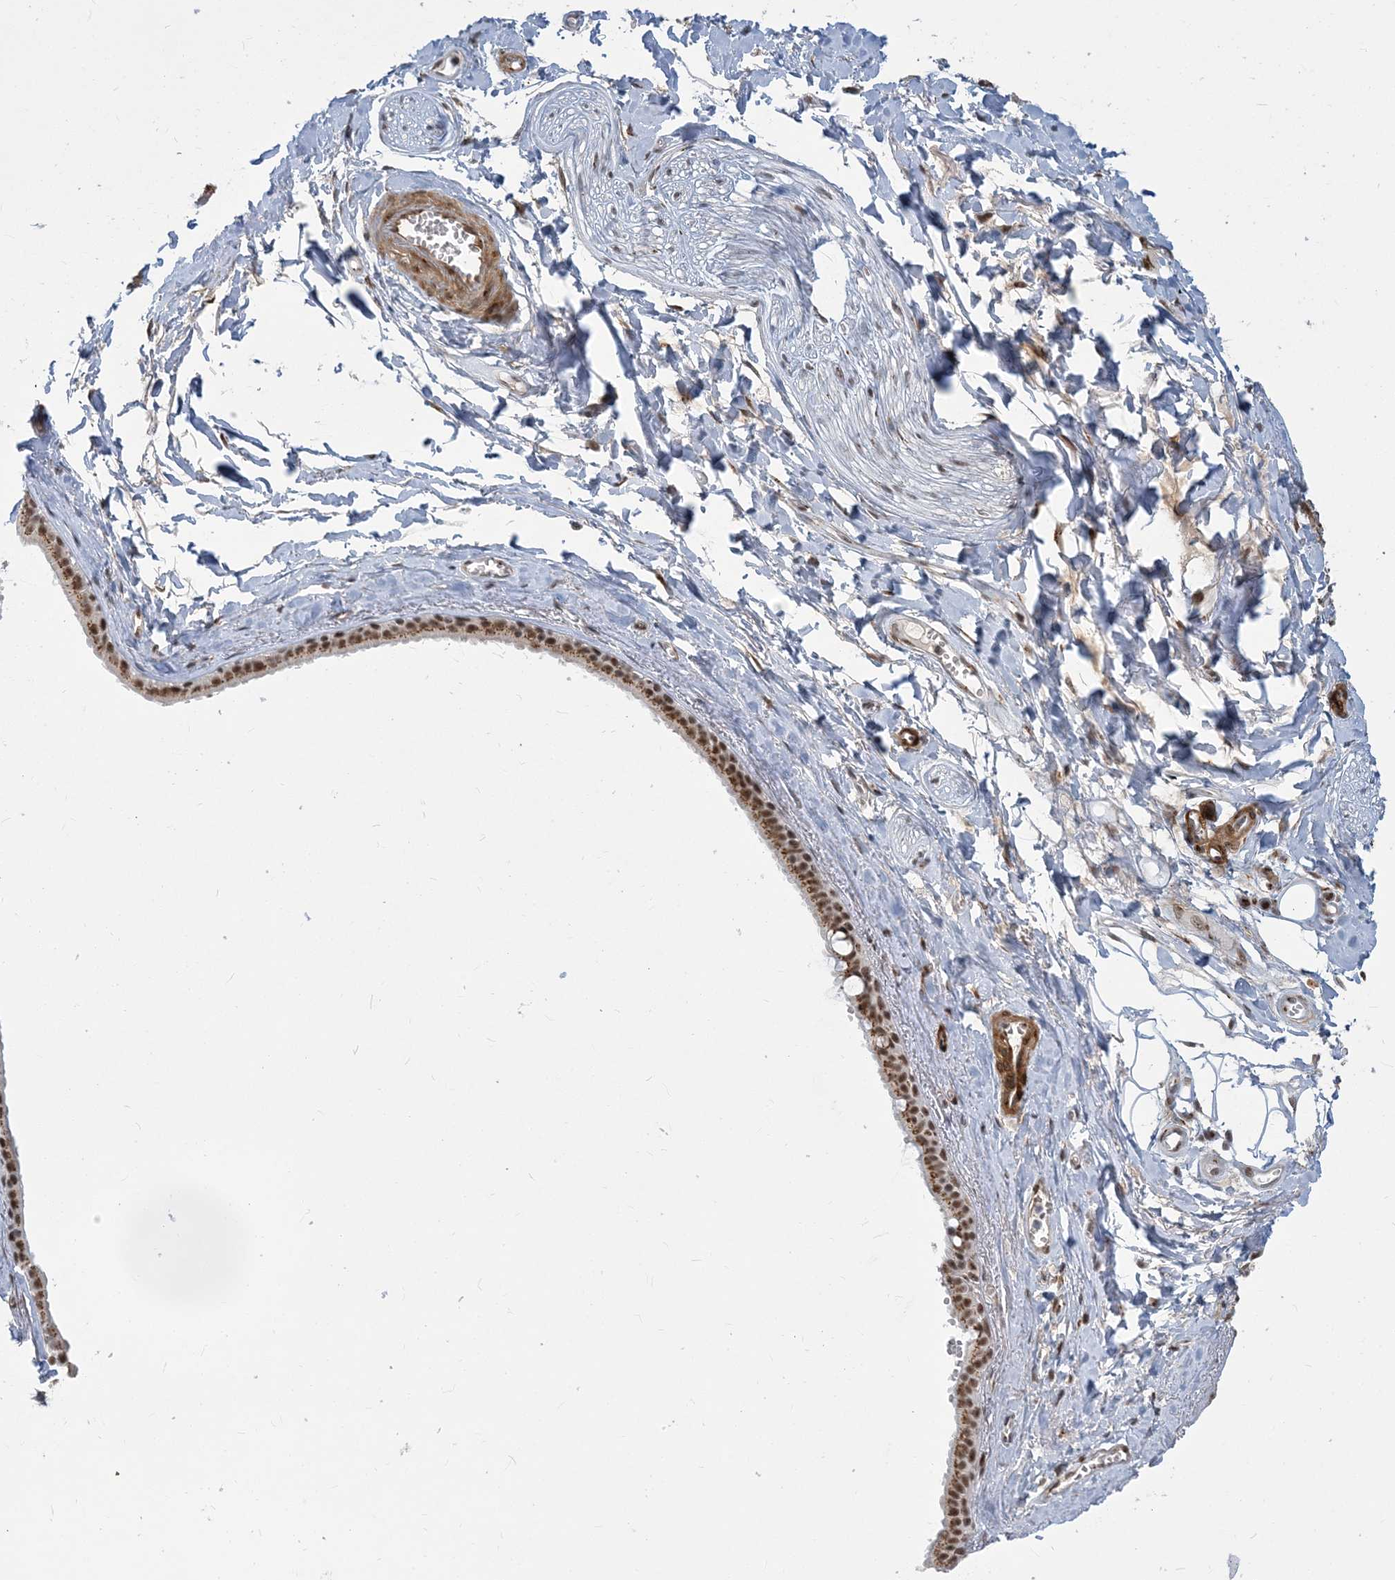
{"staining": {"intensity": "negative", "quantity": "none", "location": "none"}, "tissue": "adipose tissue", "cell_type": "Adipocytes", "image_type": "normal", "snomed": [{"axis": "morphology", "description": "Normal tissue, NOS"}, {"axis": "morphology", "description": "Inflammation, NOS"}, {"axis": "topography", "description": "Salivary gland"}, {"axis": "topography", "description": "Peripheral nerve tissue"}], "caption": "High magnification brightfield microscopy of benign adipose tissue stained with DAB (brown) and counterstained with hematoxylin (blue): adipocytes show no significant positivity. The staining is performed using DAB (3,3'-diaminobenzidine) brown chromogen with nuclei counter-stained in using hematoxylin.", "gene": "PLRG1", "patient": {"sex": "female", "age": 75}}